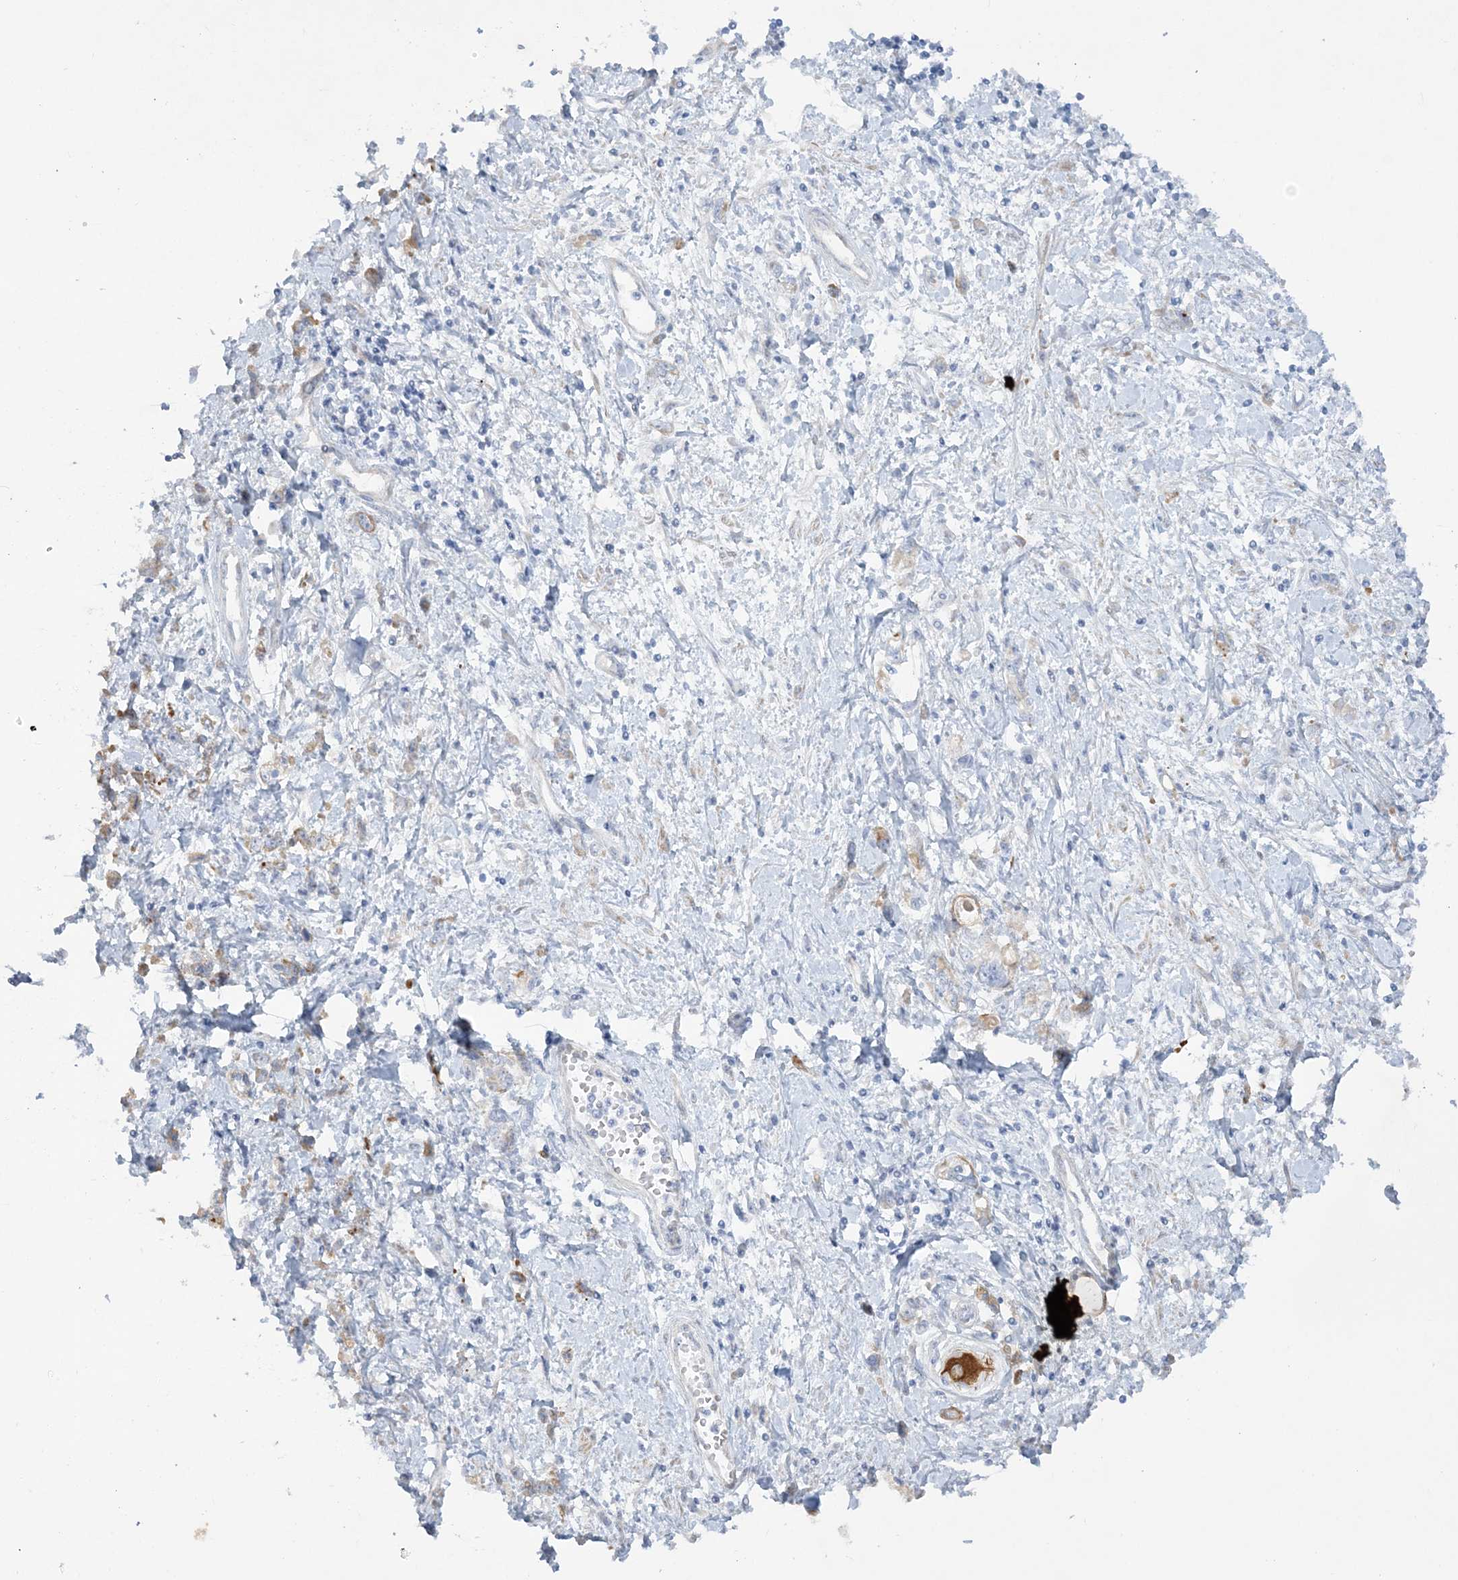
{"staining": {"intensity": "negative", "quantity": "none", "location": "none"}, "tissue": "stomach cancer", "cell_type": "Tumor cells", "image_type": "cancer", "snomed": [{"axis": "morphology", "description": "Adenocarcinoma, NOS"}, {"axis": "topography", "description": "Stomach"}], "caption": "Immunohistochemistry (IHC) histopathology image of stomach cancer (adenocarcinoma) stained for a protein (brown), which exhibits no expression in tumor cells.", "gene": "FARSB", "patient": {"sex": "female", "age": 76}}